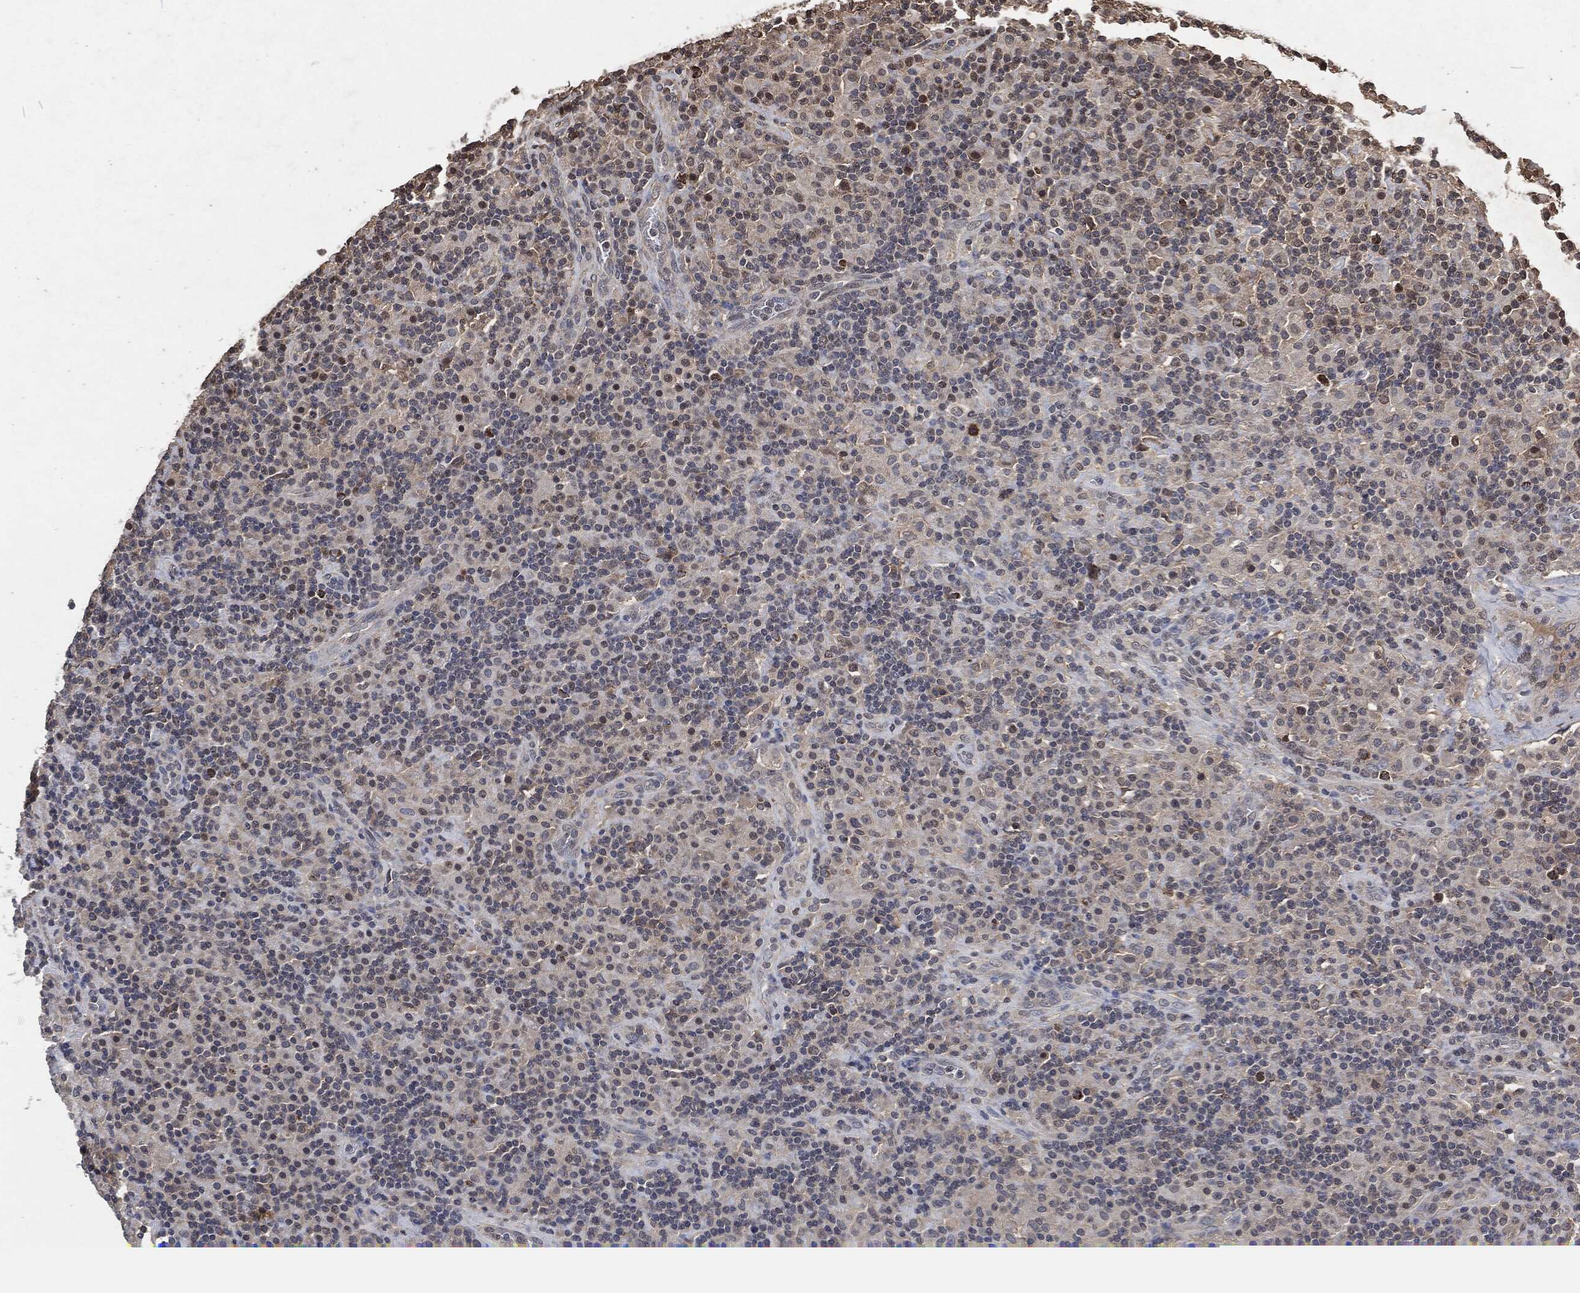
{"staining": {"intensity": "weak", "quantity": "25%-75%", "location": "nuclear"}, "tissue": "lymphoma", "cell_type": "Tumor cells", "image_type": "cancer", "snomed": [{"axis": "morphology", "description": "Hodgkin's disease, NOS"}, {"axis": "topography", "description": "Lymph node"}], "caption": "Lymphoma tissue demonstrates weak nuclear staining in approximately 25%-75% of tumor cells", "gene": "SNAI1", "patient": {"sex": "male", "age": 70}}